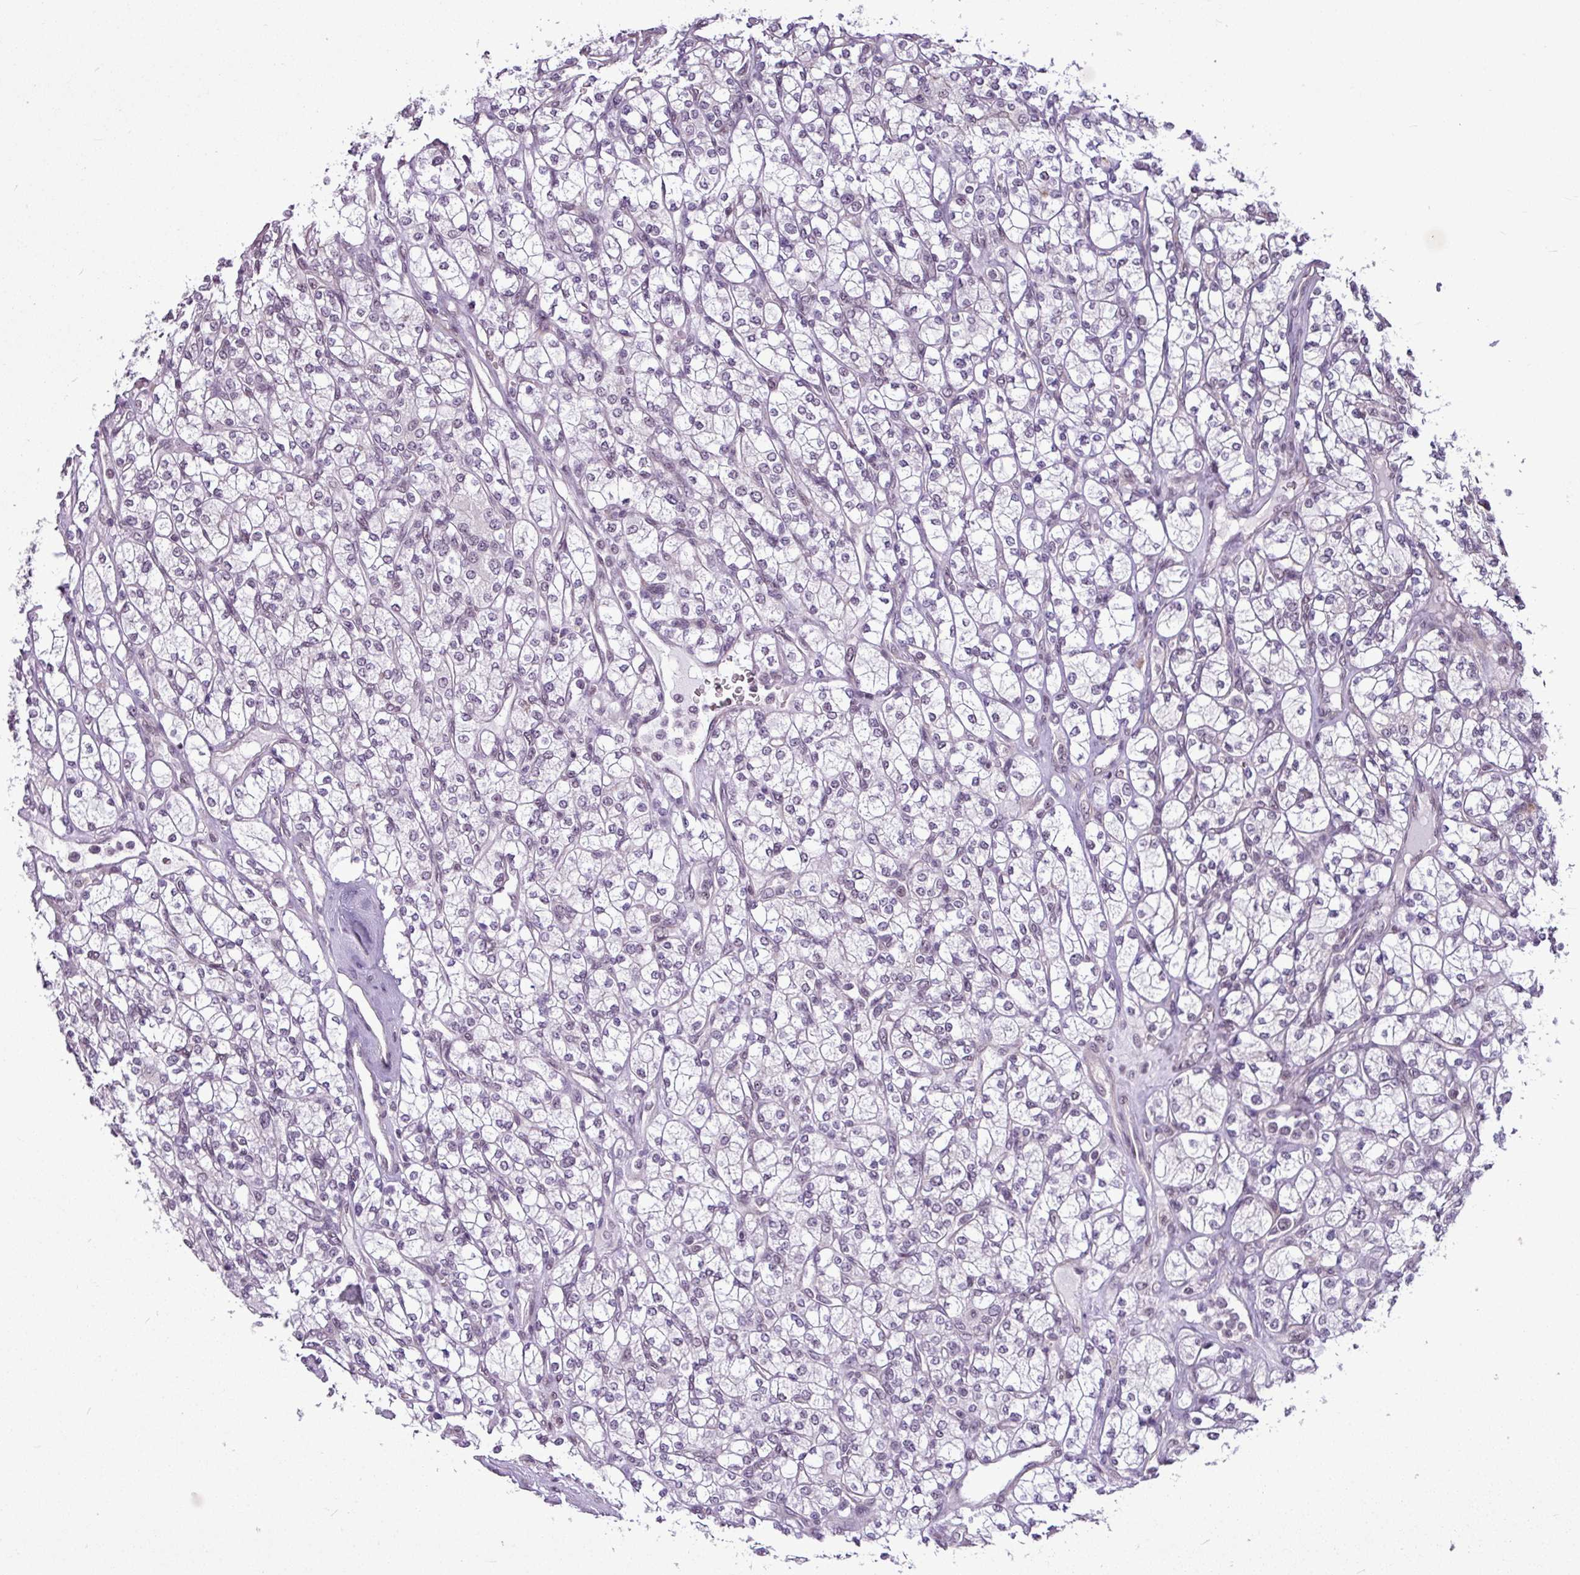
{"staining": {"intensity": "negative", "quantity": "none", "location": "none"}, "tissue": "renal cancer", "cell_type": "Tumor cells", "image_type": "cancer", "snomed": [{"axis": "morphology", "description": "Adenocarcinoma, NOS"}, {"axis": "topography", "description": "Kidney"}], "caption": "Immunohistochemical staining of renal cancer (adenocarcinoma) reveals no significant positivity in tumor cells.", "gene": "UTP18", "patient": {"sex": "male", "age": 77}}